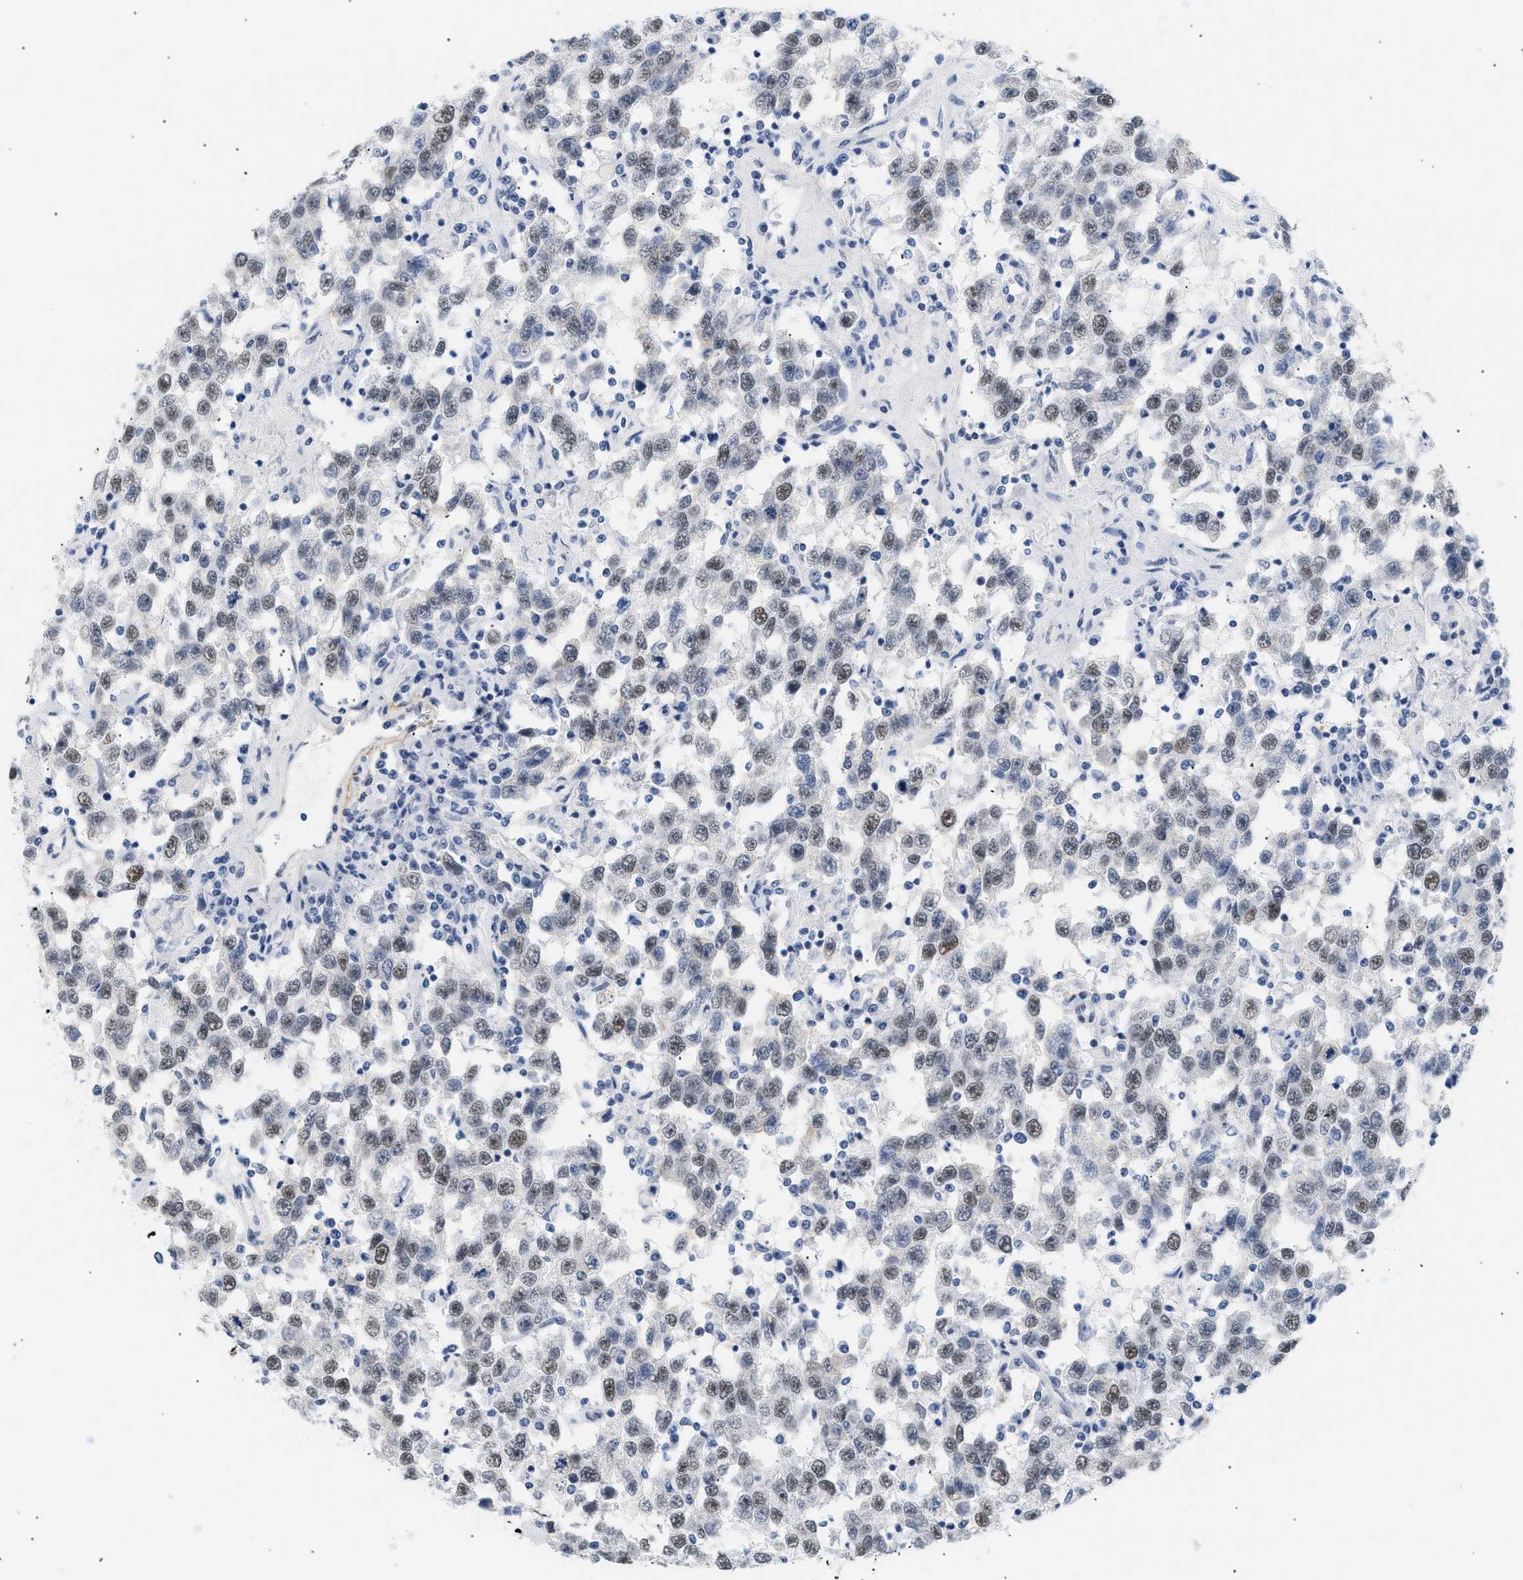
{"staining": {"intensity": "weak", "quantity": "25%-75%", "location": "nuclear"}, "tissue": "testis cancer", "cell_type": "Tumor cells", "image_type": "cancer", "snomed": [{"axis": "morphology", "description": "Seminoma, NOS"}, {"axis": "topography", "description": "Testis"}], "caption": "Protein staining of testis cancer tissue demonstrates weak nuclear positivity in about 25%-75% of tumor cells. The protein is stained brown, and the nuclei are stained in blue (DAB (3,3'-diaminobenzidine) IHC with brightfield microscopy, high magnification).", "gene": "ELN", "patient": {"sex": "male", "age": 41}}